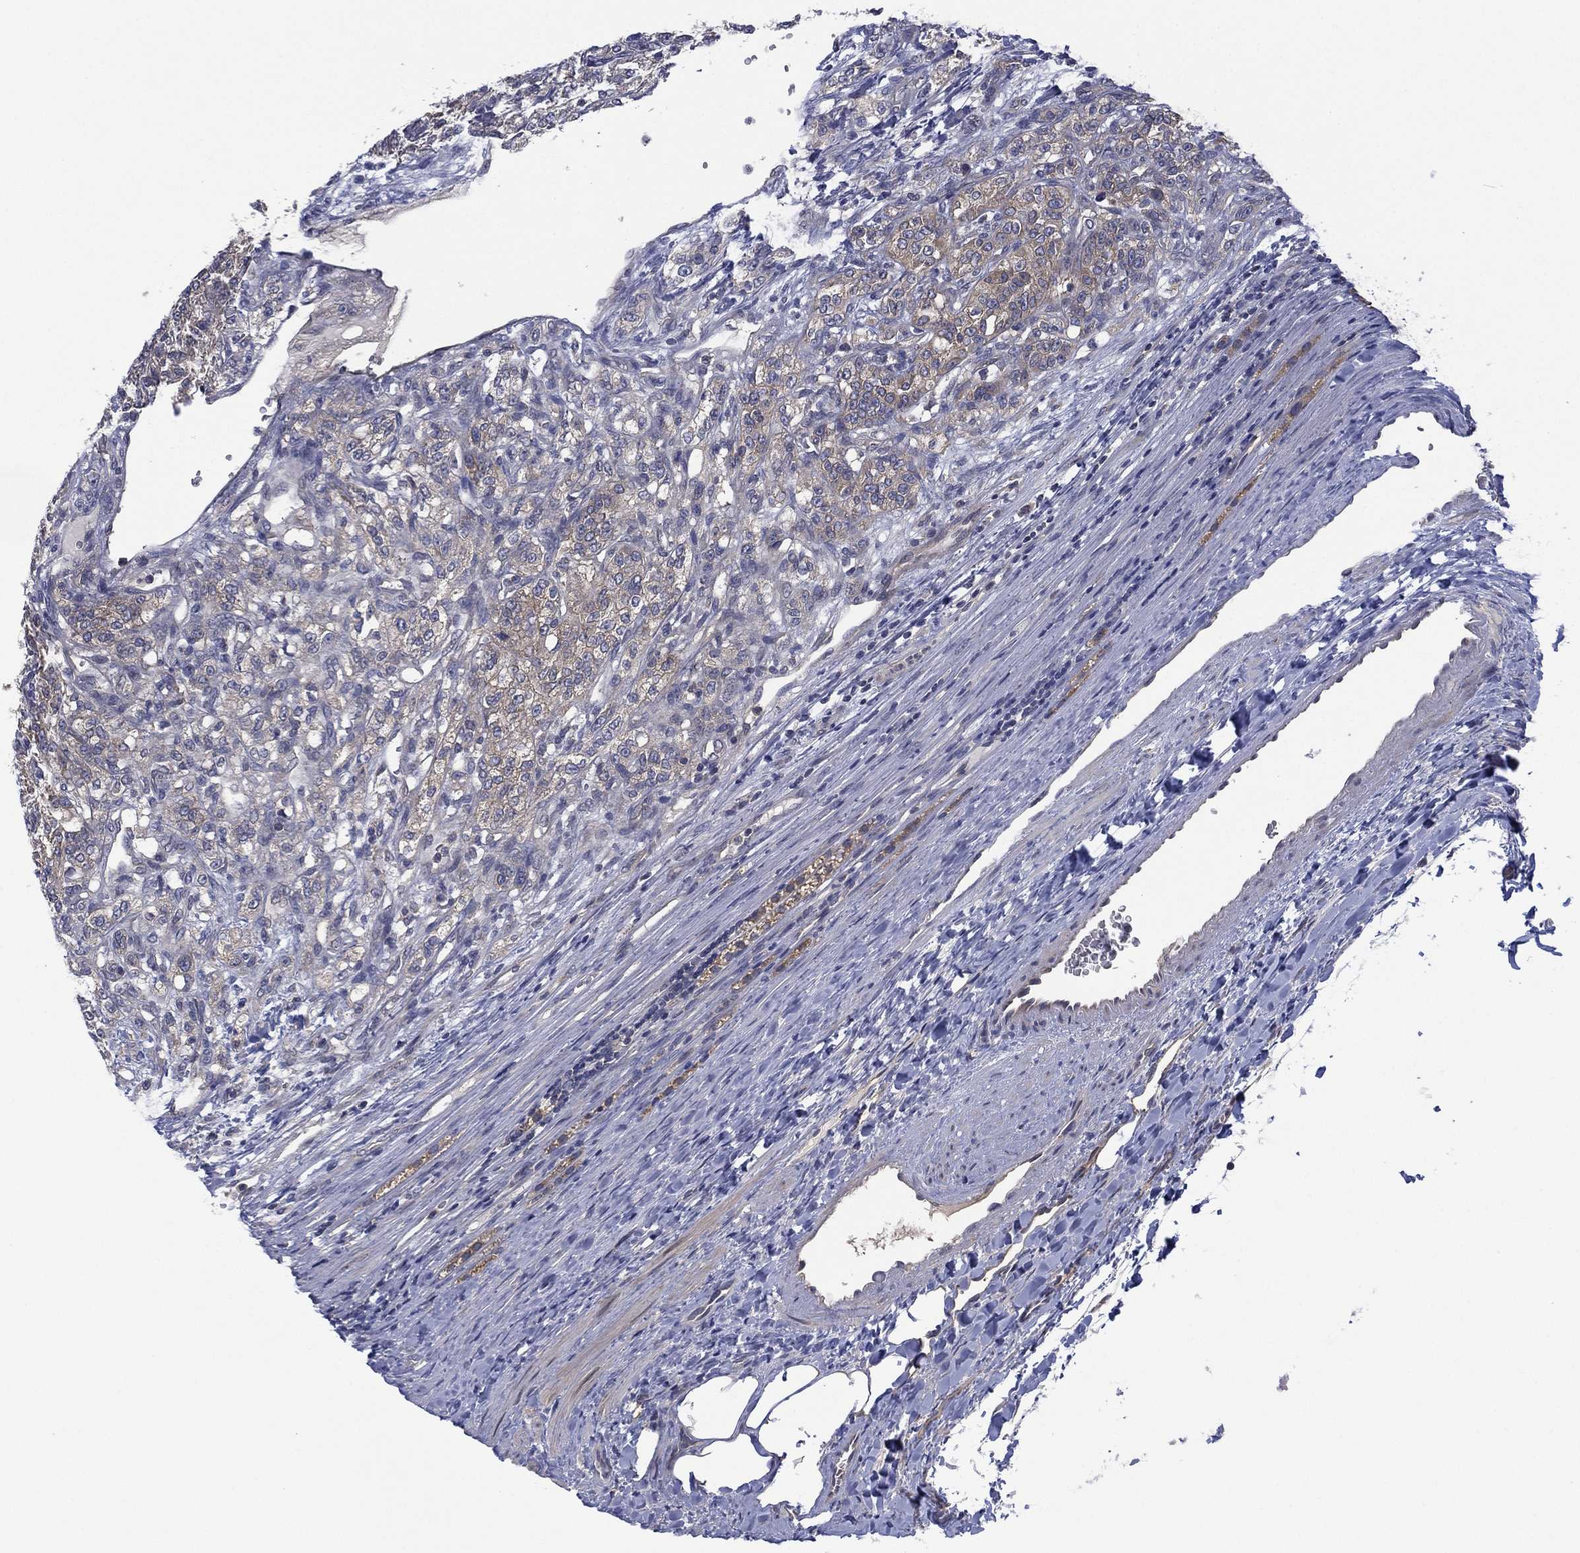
{"staining": {"intensity": "weak", "quantity": "<25%", "location": "cytoplasmic/membranous"}, "tissue": "renal cancer", "cell_type": "Tumor cells", "image_type": "cancer", "snomed": [{"axis": "morphology", "description": "Adenocarcinoma, NOS"}, {"axis": "topography", "description": "Kidney"}], "caption": "Immunohistochemistry (IHC) photomicrograph of neoplastic tissue: renal adenocarcinoma stained with DAB (3,3'-diaminobenzidine) exhibits no significant protein staining in tumor cells. (Stains: DAB (3,3'-diaminobenzidine) immunohistochemistry with hematoxylin counter stain, Microscopy: brightfield microscopy at high magnification).", "gene": "MPP7", "patient": {"sex": "female", "age": 63}}